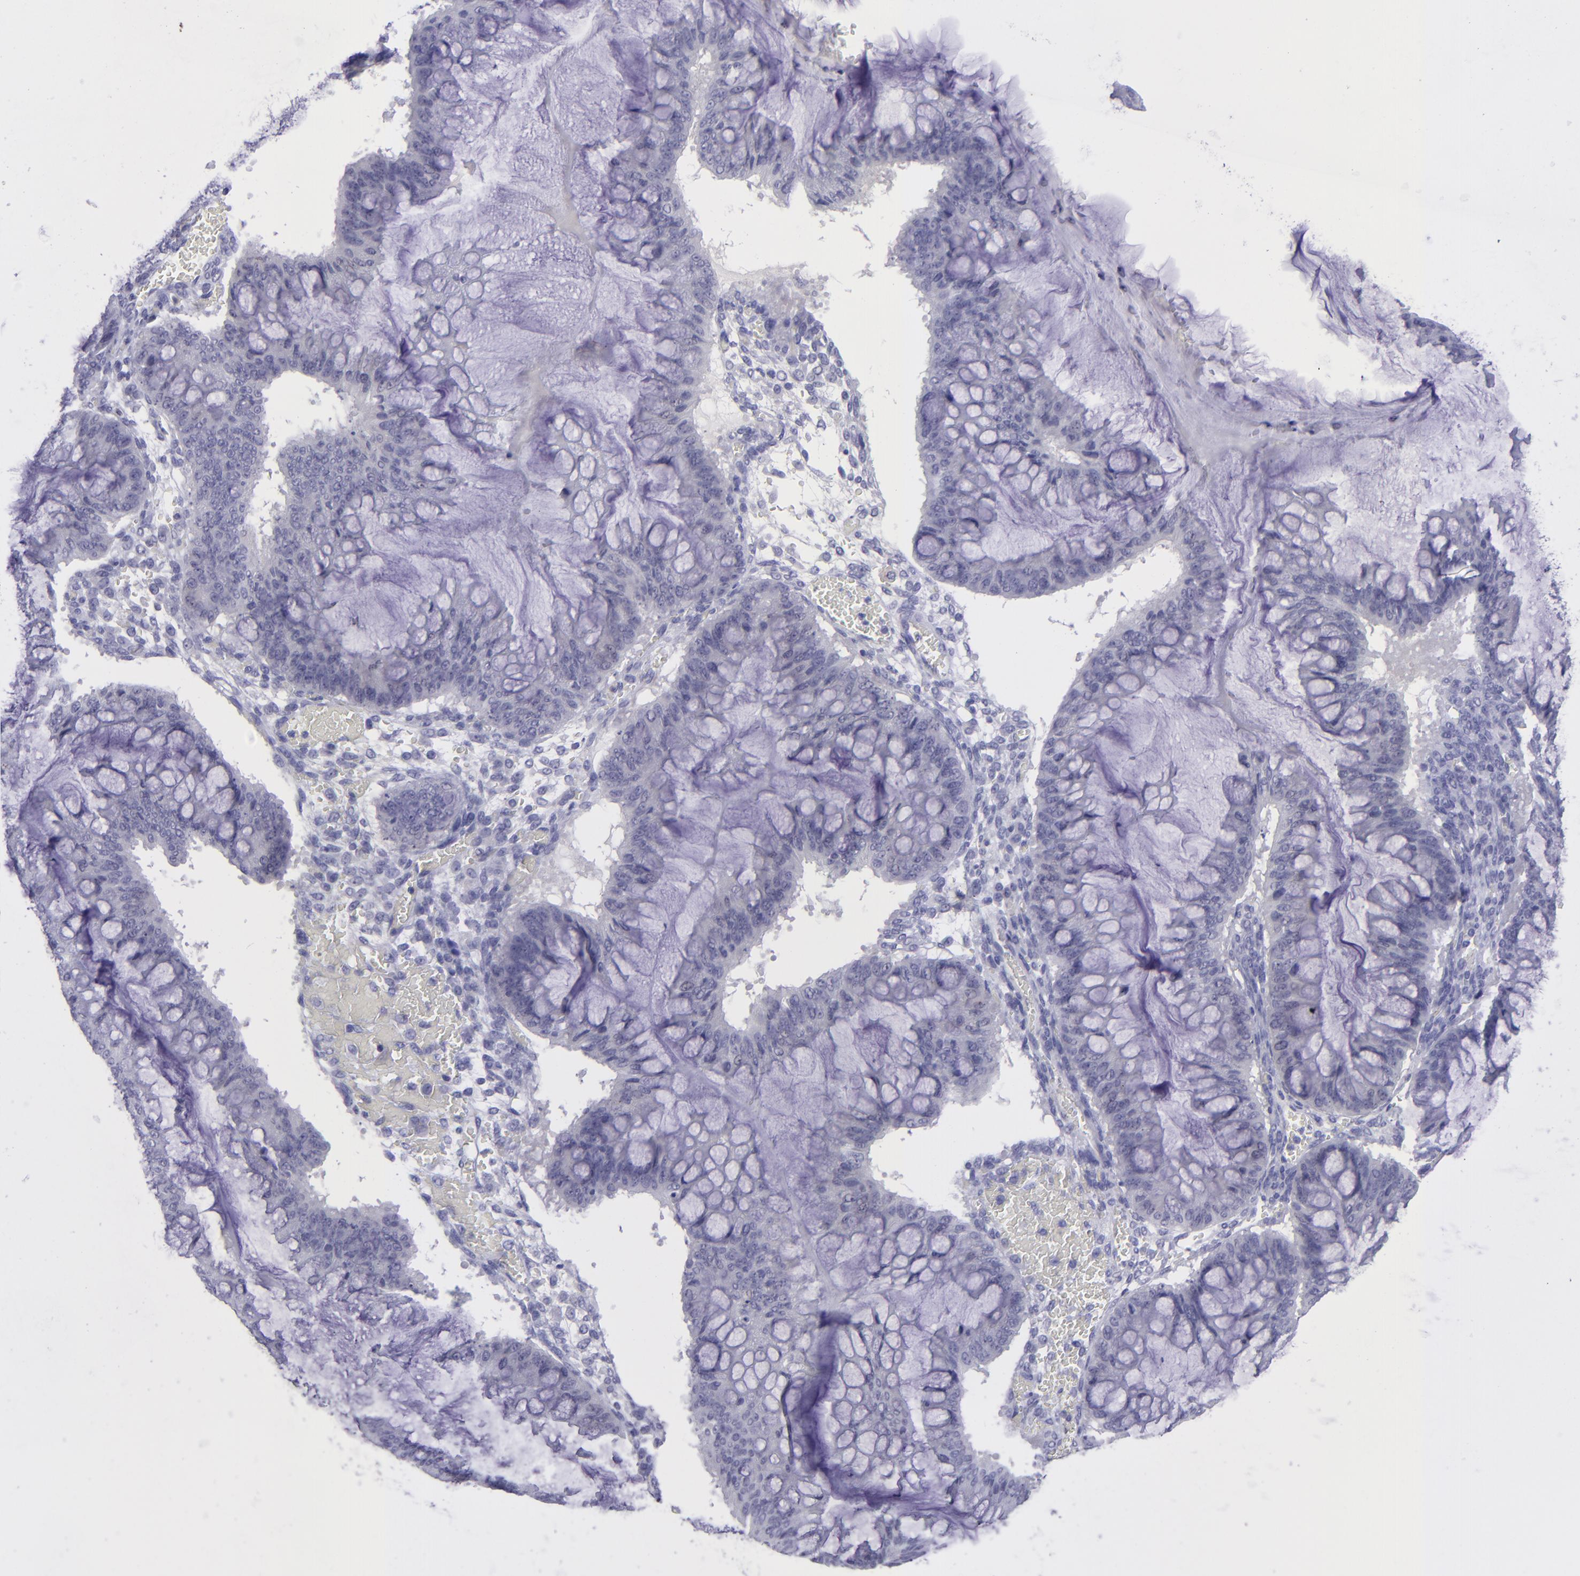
{"staining": {"intensity": "negative", "quantity": "none", "location": "none"}, "tissue": "ovarian cancer", "cell_type": "Tumor cells", "image_type": "cancer", "snomed": [{"axis": "morphology", "description": "Cystadenocarcinoma, mucinous, NOS"}, {"axis": "topography", "description": "Ovary"}], "caption": "Immunohistochemical staining of human mucinous cystadenocarcinoma (ovarian) exhibits no significant positivity in tumor cells.", "gene": "POU2F2", "patient": {"sex": "female", "age": 73}}